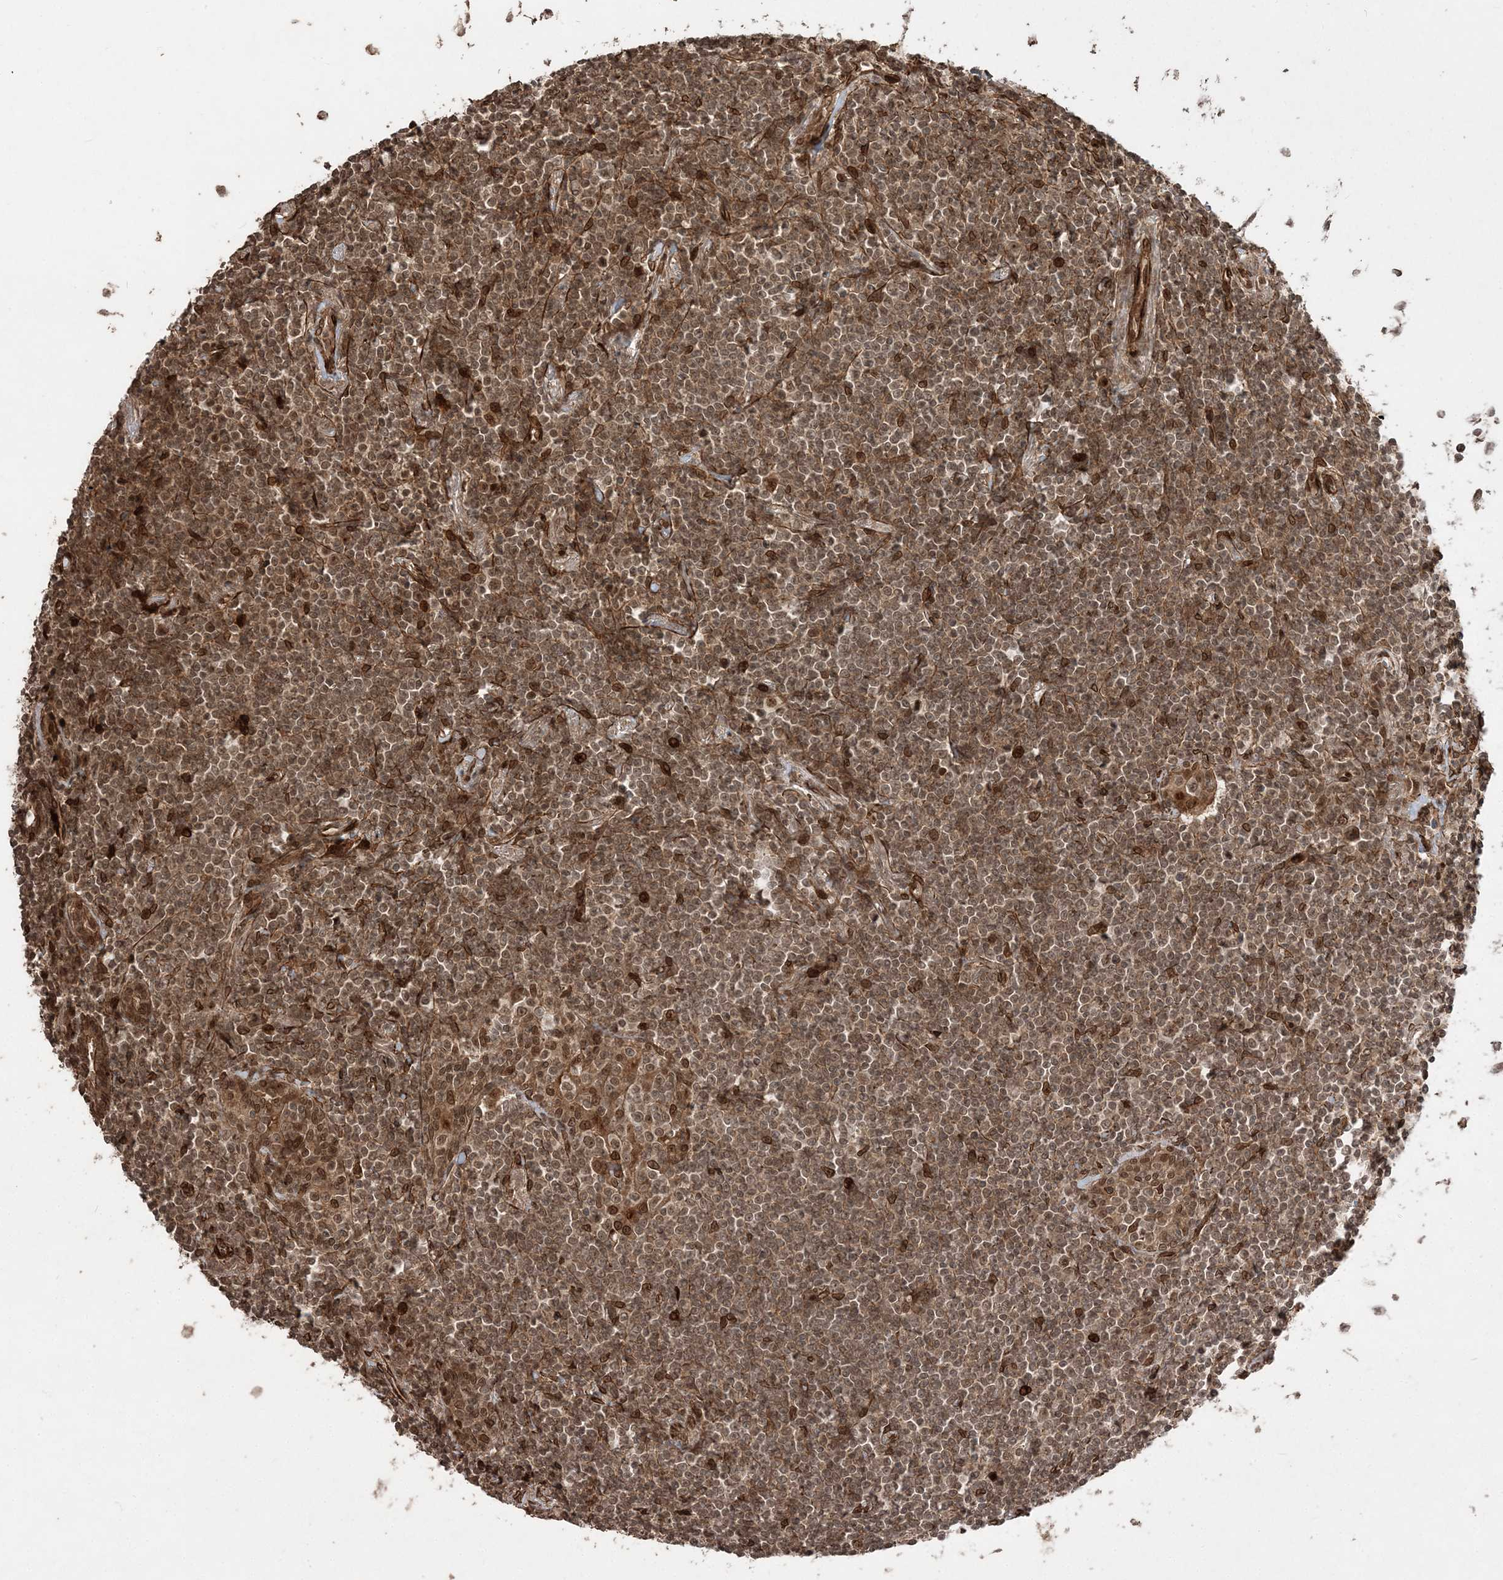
{"staining": {"intensity": "moderate", "quantity": ">75%", "location": "cytoplasmic/membranous,nuclear"}, "tissue": "lymphoma", "cell_type": "Tumor cells", "image_type": "cancer", "snomed": [{"axis": "morphology", "description": "Malignant lymphoma, non-Hodgkin's type, Low grade"}, {"axis": "topography", "description": "Lung"}], "caption": "A photomicrograph of malignant lymphoma, non-Hodgkin's type (low-grade) stained for a protein displays moderate cytoplasmic/membranous and nuclear brown staining in tumor cells. The staining is performed using DAB brown chromogen to label protein expression. The nuclei are counter-stained blue using hematoxylin.", "gene": "ETAA1", "patient": {"sex": "female", "age": 71}}